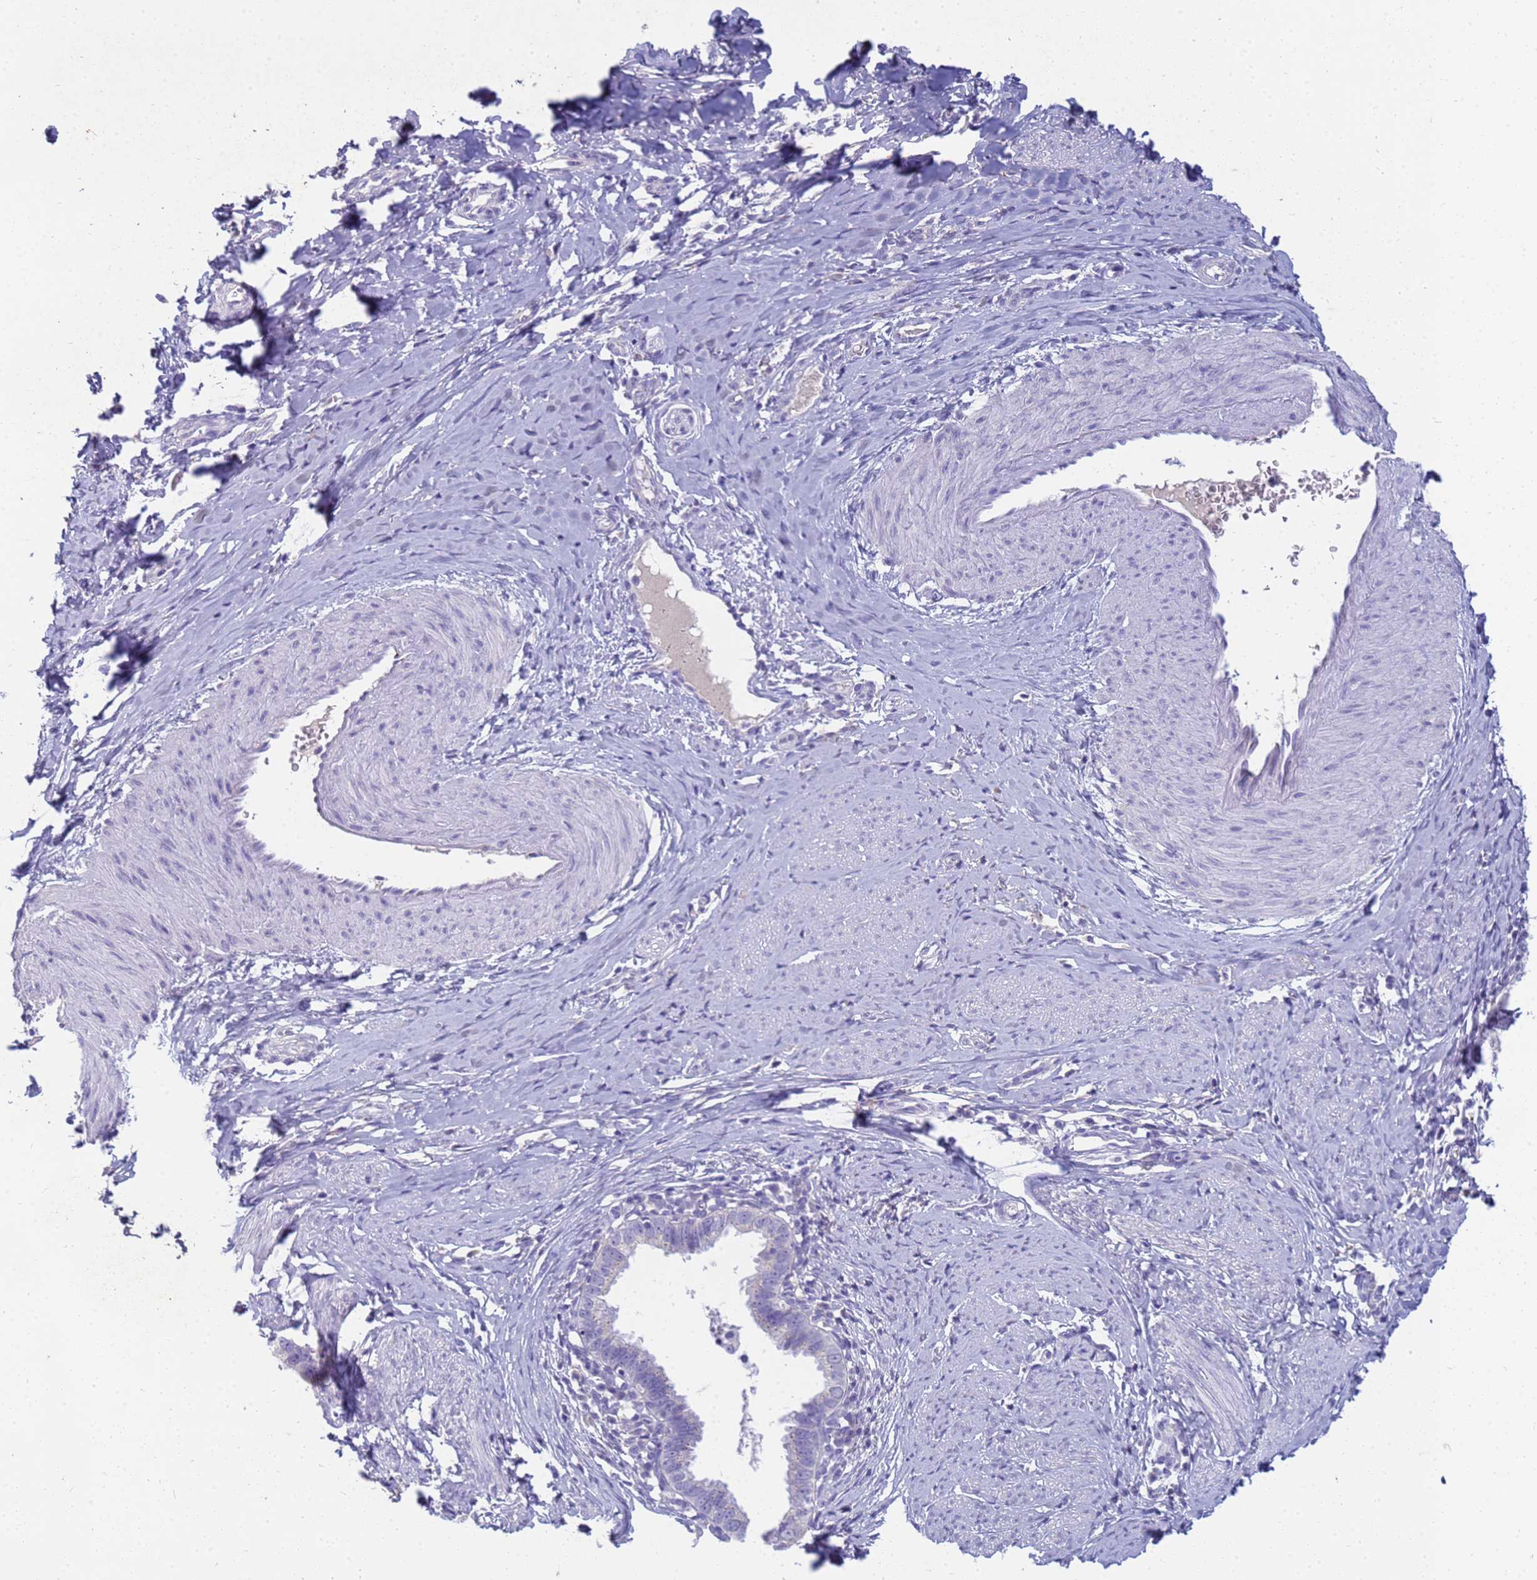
{"staining": {"intensity": "negative", "quantity": "none", "location": "none"}, "tissue": "cervical cancer", "cell_type": "Tumor cells", "image_type": "cancer", "snomed": [{"axis": "morphology", "description": "Adenocarcinoma, NOS"}, {"axis": "topography", "description": "Cervix"}], "caption": "This is an immunohistochemistry (IHC) micrograph of cervical cancer (adenocarcinoma). There is no expression in tumor cells.", "gene": "B3GNT8", "patient": {"sex": "female", "age": 36}}